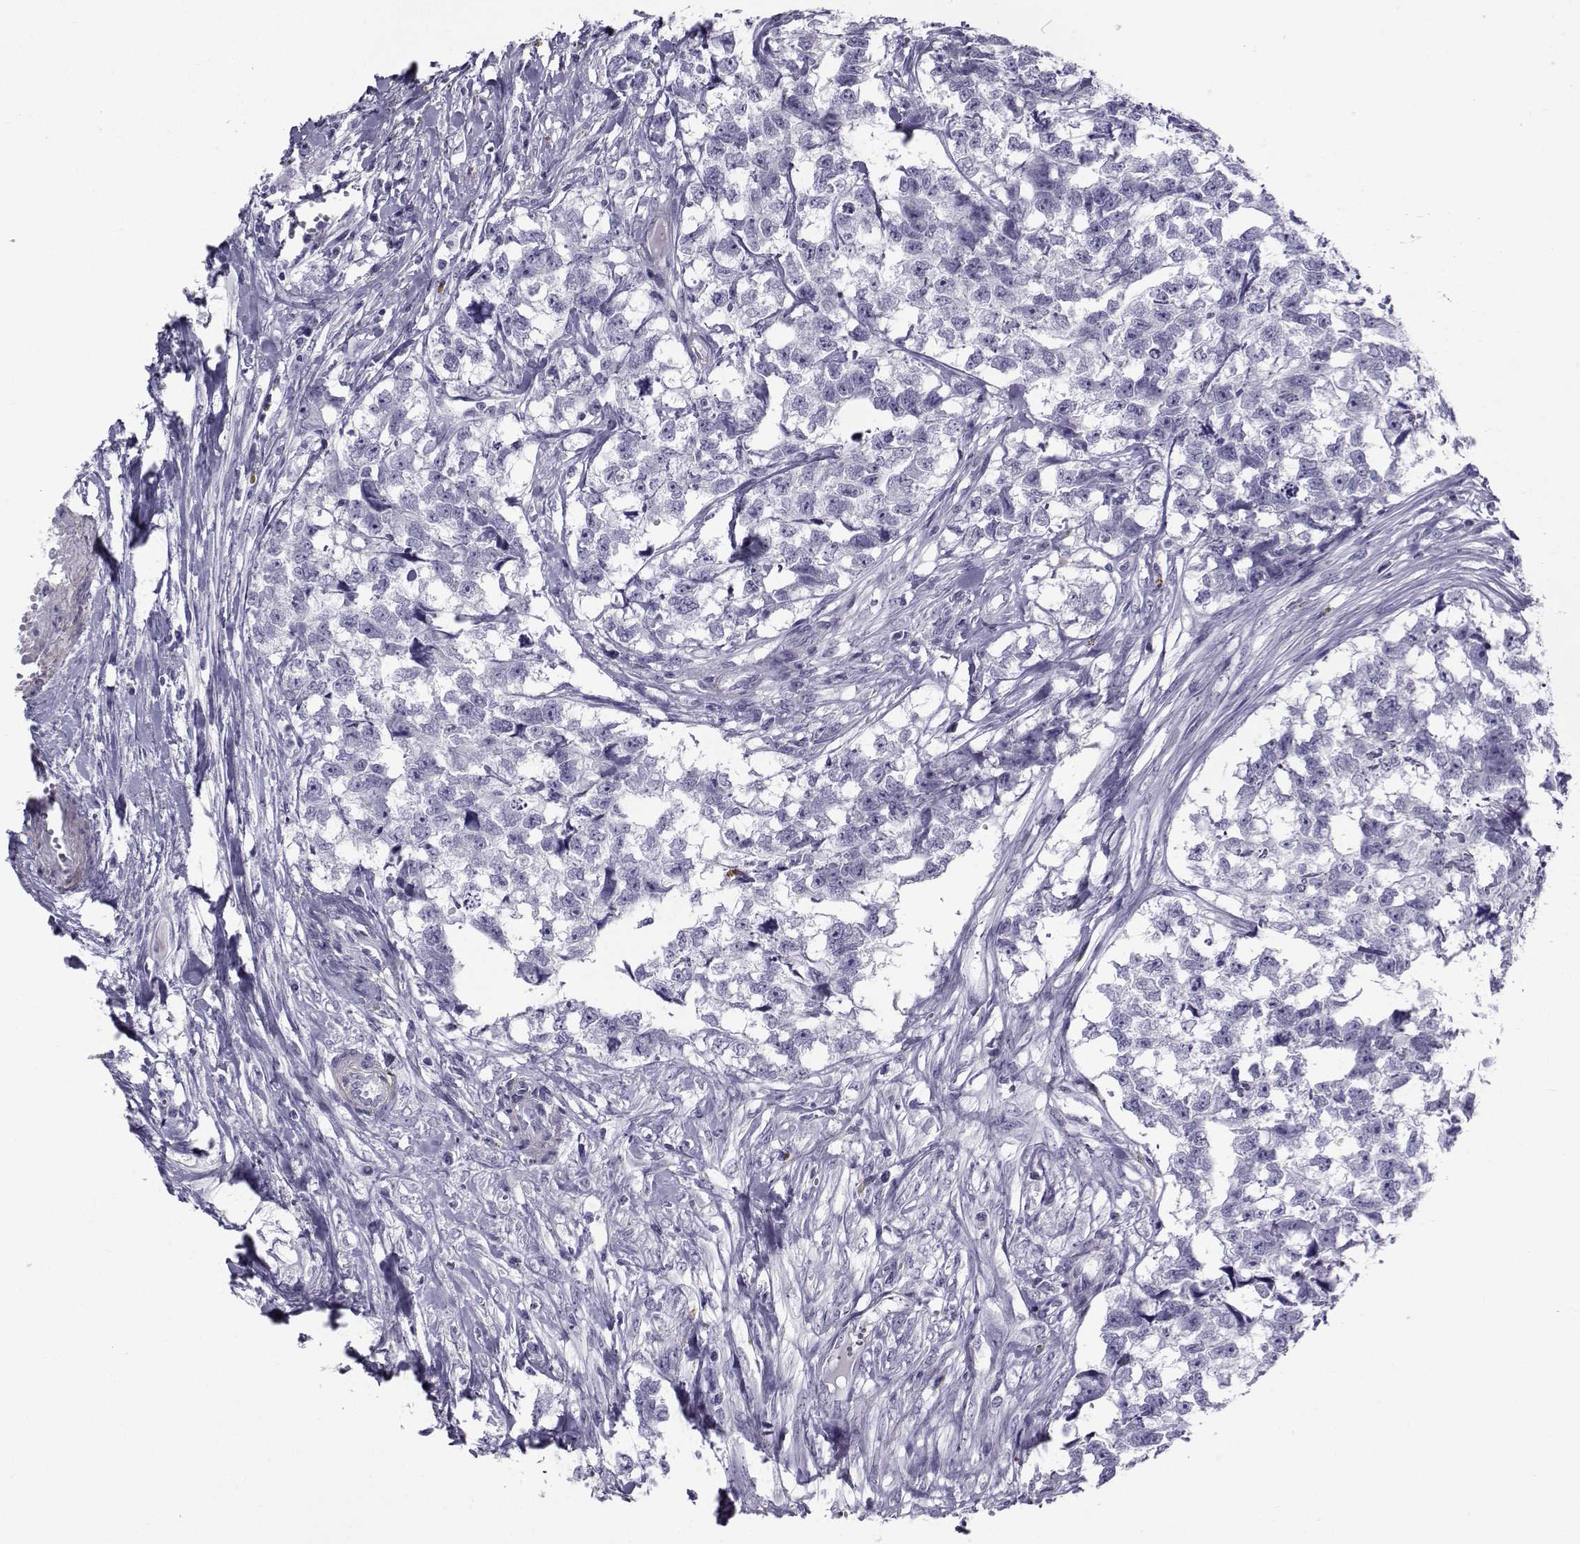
{"staining": {"intensity": "negative", "quantity": "none", "location": "none"}, "tissue": "testis cancer", "cell_type": "Tumor cells", "image_type": "cancer", "snomed": [{"axis": "morphology", "description": "Carcinoma, Embryonal, NOS"}, {"axis": "morphology", "description": "Teratoma, malignant, NOS"}, {"axis": "topography", "description": "Testis"}], "caption": "This is an immunohistochemistry (IHC) photomicrograph of malignant teratoma (testis). There is no staining in tumor cells.", "gene": "SPANXD", "patient": {"sex": "male", "age": 44}}